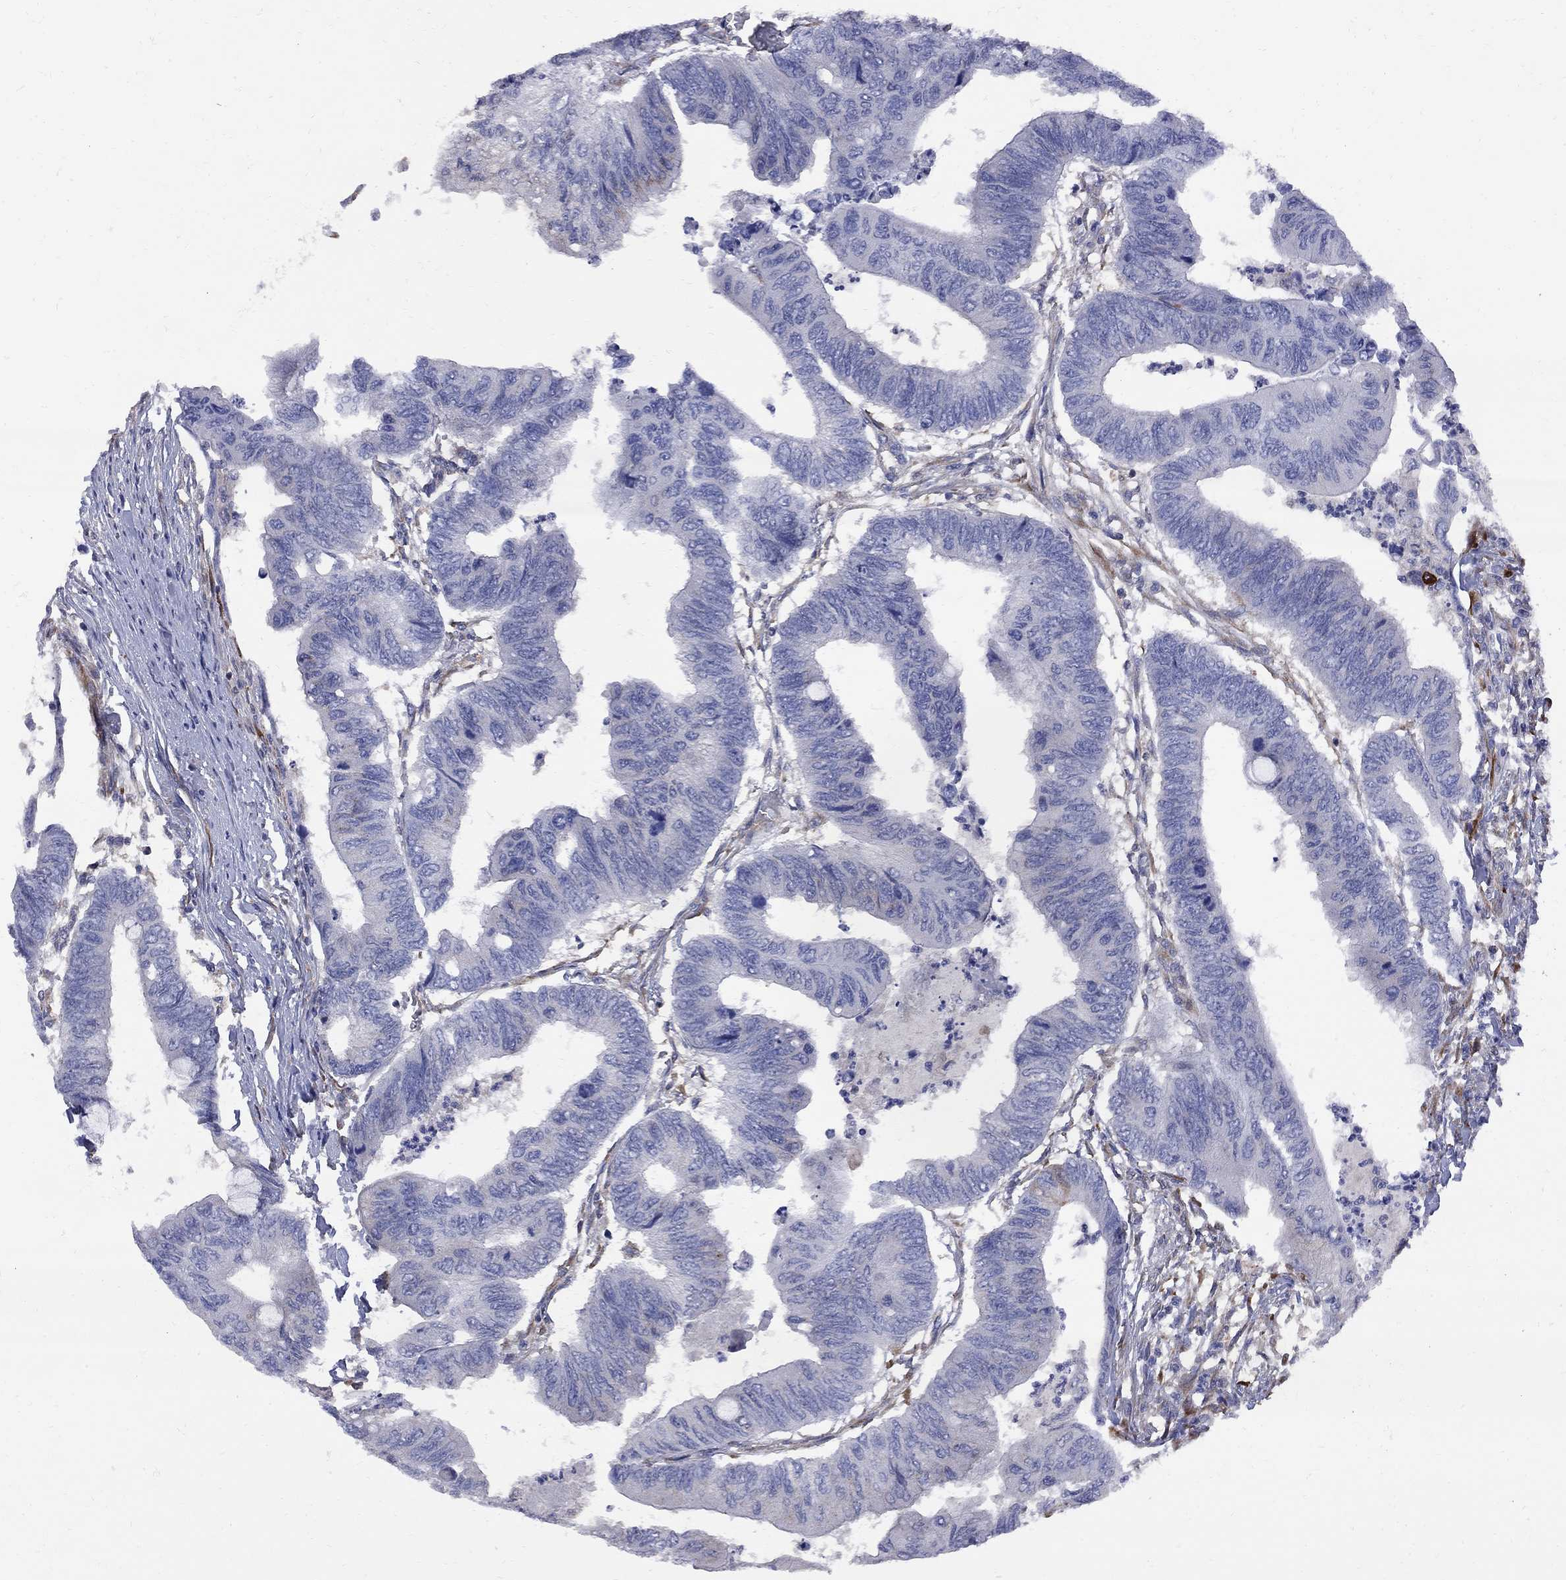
{"staining": {"intensity": "negative", "quantity": "none", "location": "none"}, "tissue": "colorectal cancer", "cell_type": "Tumor cells", "image_type": "cancer", "snomed": [{"axis": "morphology", "description": "Normal tissue, NOS"}, {"axis": "morphology", "description": "Adenocarcinoma, NOS"}, {"axis": "topography", "description": "Rectum"}, {"axis": "topography", "description": "Peripheral nerve tissue"}], "caption": "The histopathology image demonstrates no staining of tumor cells in colorectal adenocarcinoma. (Brightfield microscopy of DAB immunohistochemistry at high magnification).", "gene": "MTHFR", "patient": {"sex": "male", "age": 92}}